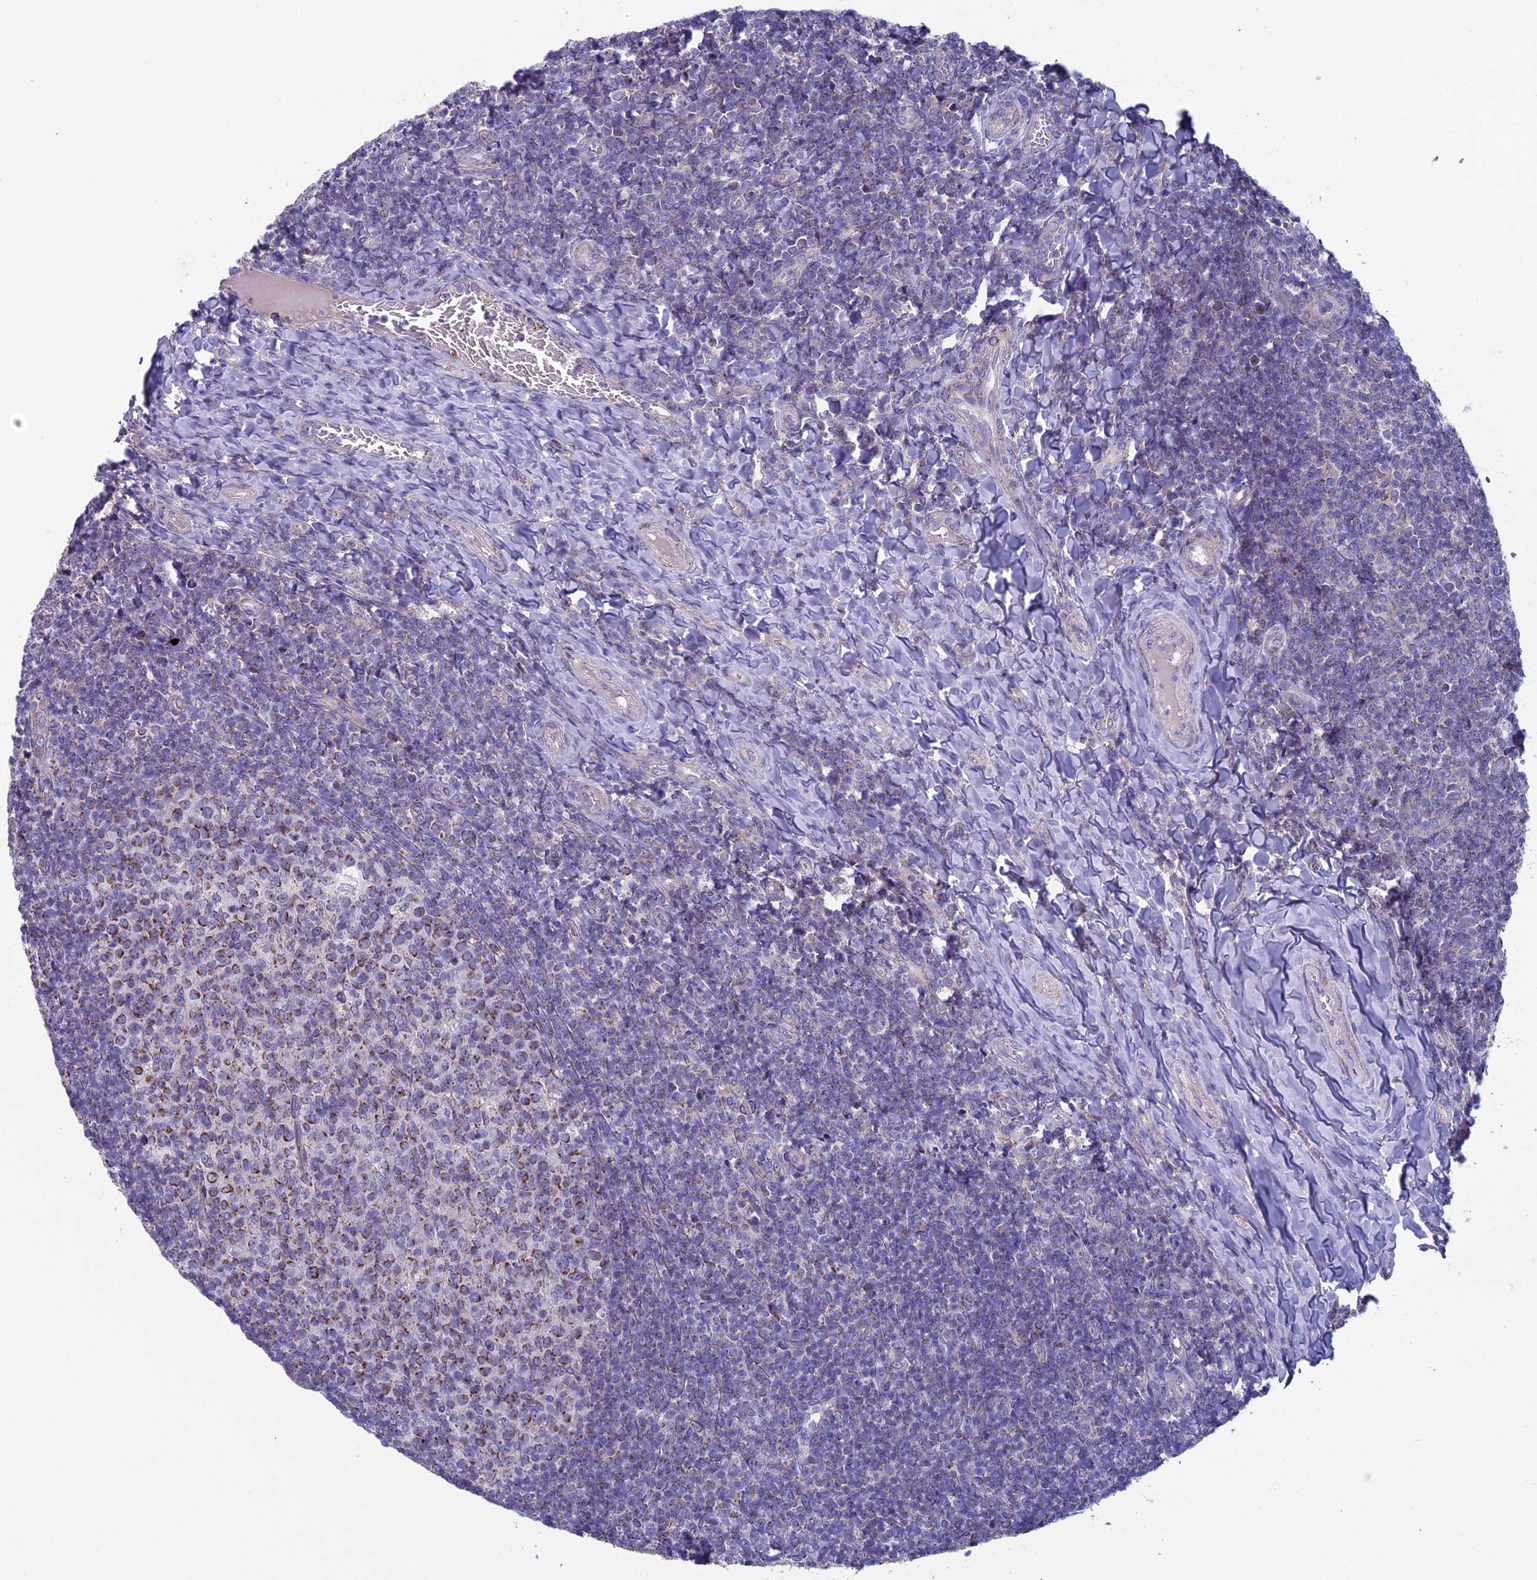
{"staining": {"intensity": "strong", "quantity": "25%-75%", "location": "cytoplasmic/membranous"}, "tissue": "tonsil", "cell_type": "Germinal center cells", "image_type": "normal", "snomed": [{"axis": "morphology", "description": "Normal tissue, NOS"}, {"axis": "topography", "description": "Tonsil"}], "caption": "Strong cytoplasmic/membranous expression for a protein is identified in approximately 25%-75% of germinal center cells of benign tonsil using IHC.", "gene": "MFSD12", "patient": {"sex": "female", "age": 10}}